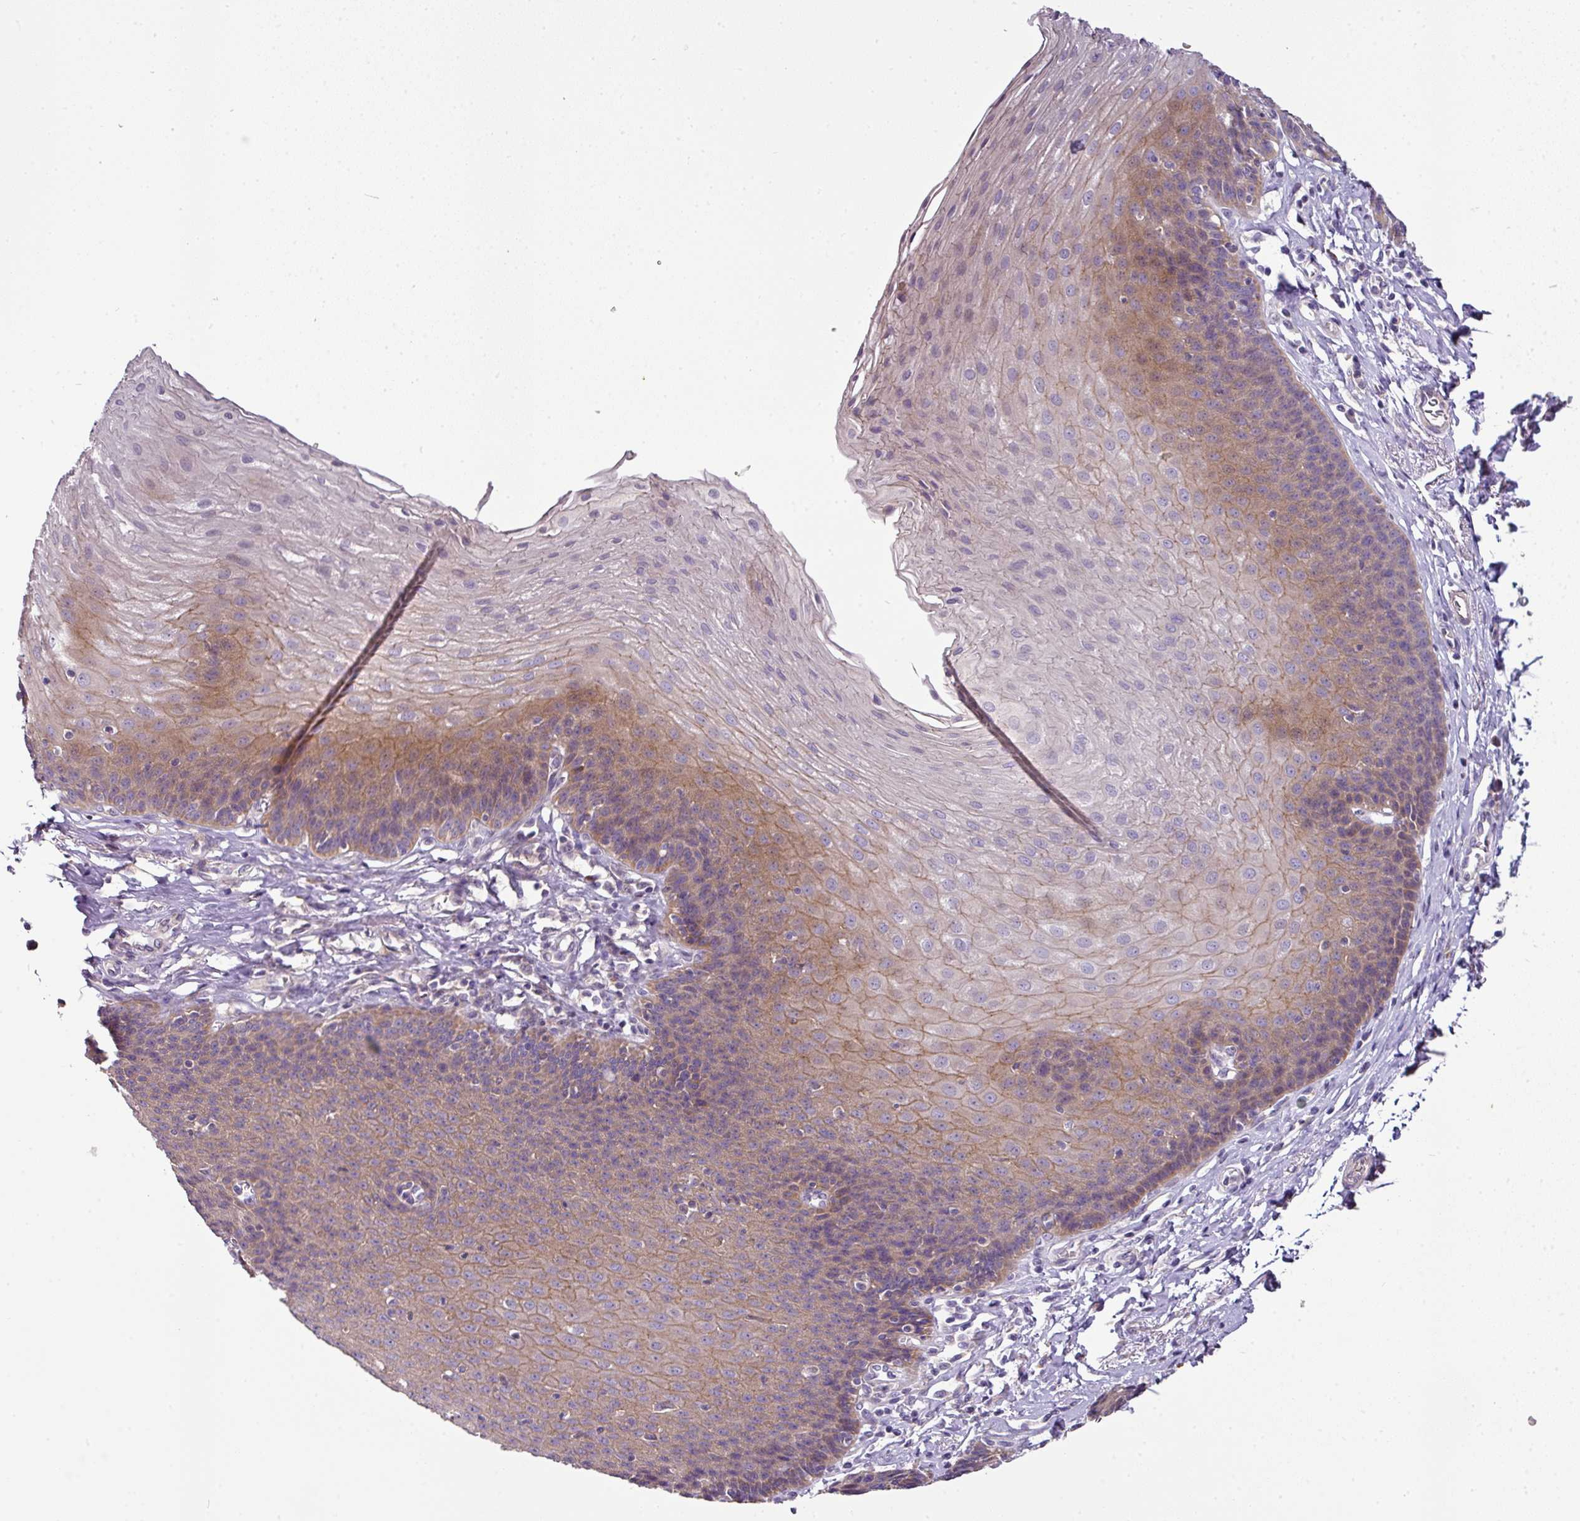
{"staining": {"intensity": "moderate", "quantity": "25%-75%", "location": "cytoplasmic/membranous"}, "tissue": "esophagus", "cell_type": "Squamous epithelial cells", "image_type": "normal", "snomed": [{"axis": "morphology", "description": "Normal tissue, NOS"}, {"axis": "topography", "description": "Esophagus"}], "caption": "Approximately 25%-75% of squamous epithelial cells in normal esophagus demonstrate moderate cytoplasmic/membranous protein staining as visualized by brown immunohistochemical staining.", "gene": "GAN", "patient": {"sex": "female", "age": 81}}